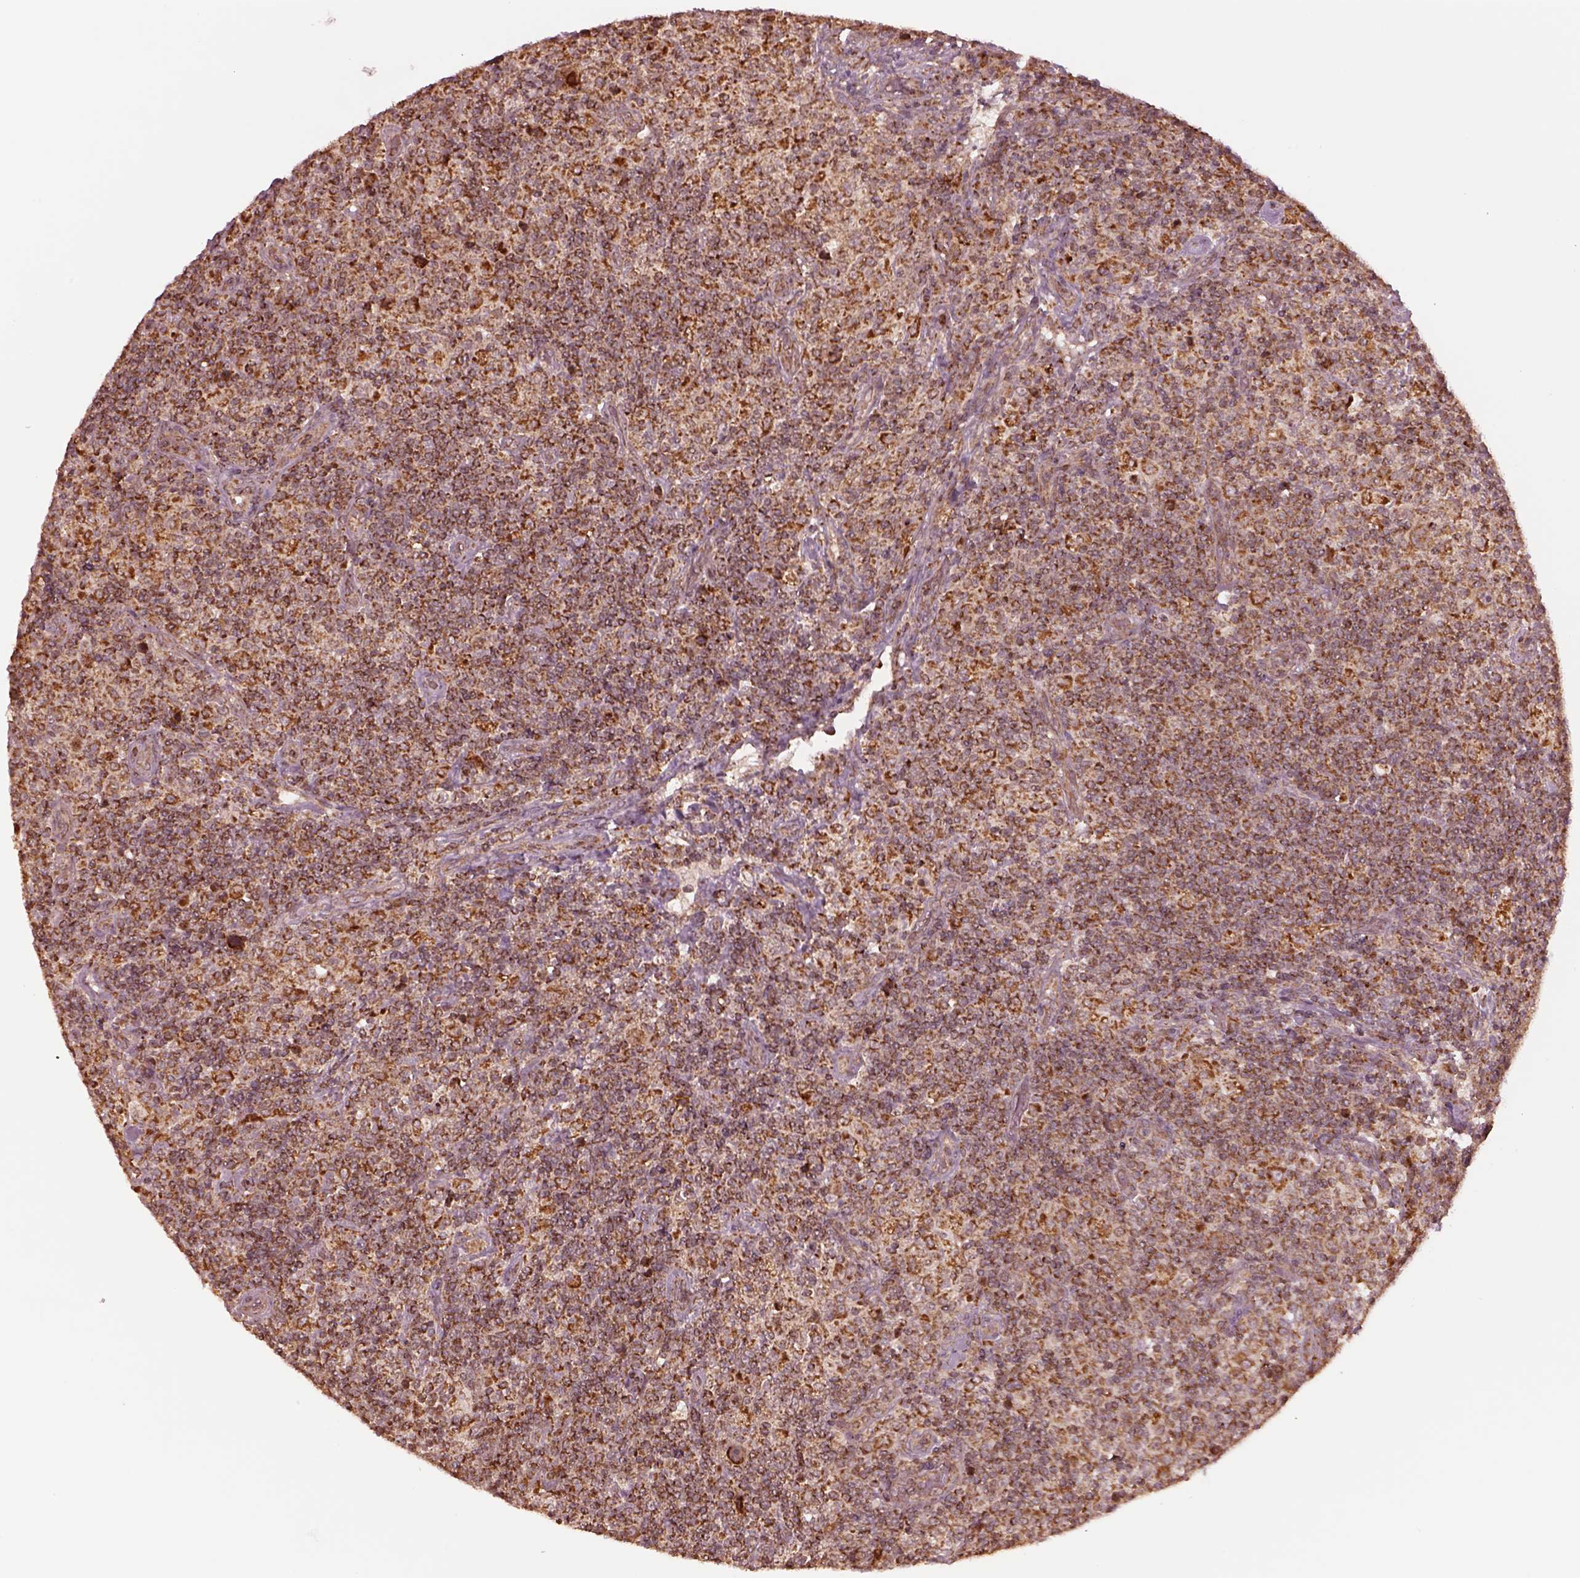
{"staining": {"intensity": "strong", "quantity": ">75%", "location": "cytoplasmic/membranous"}, "tissue": "lymphoma", "cell_type": "Tumor cells", "image_type": "cancer", "snomed": [{"axis": "morphology", "description": "Hodgkin's disease, NOS"}, {"axis": "topography", "description": "Lymph node"}], "caption": "Strong cytoplasmic/membranous positivity for a protein is appreciated in approximately >75% of tumor cells of Hodgkin's disease using immunohistochemistry (IHC).", "gene": "SEL1L3", "patient": {"sex": "male", "age": 70}}